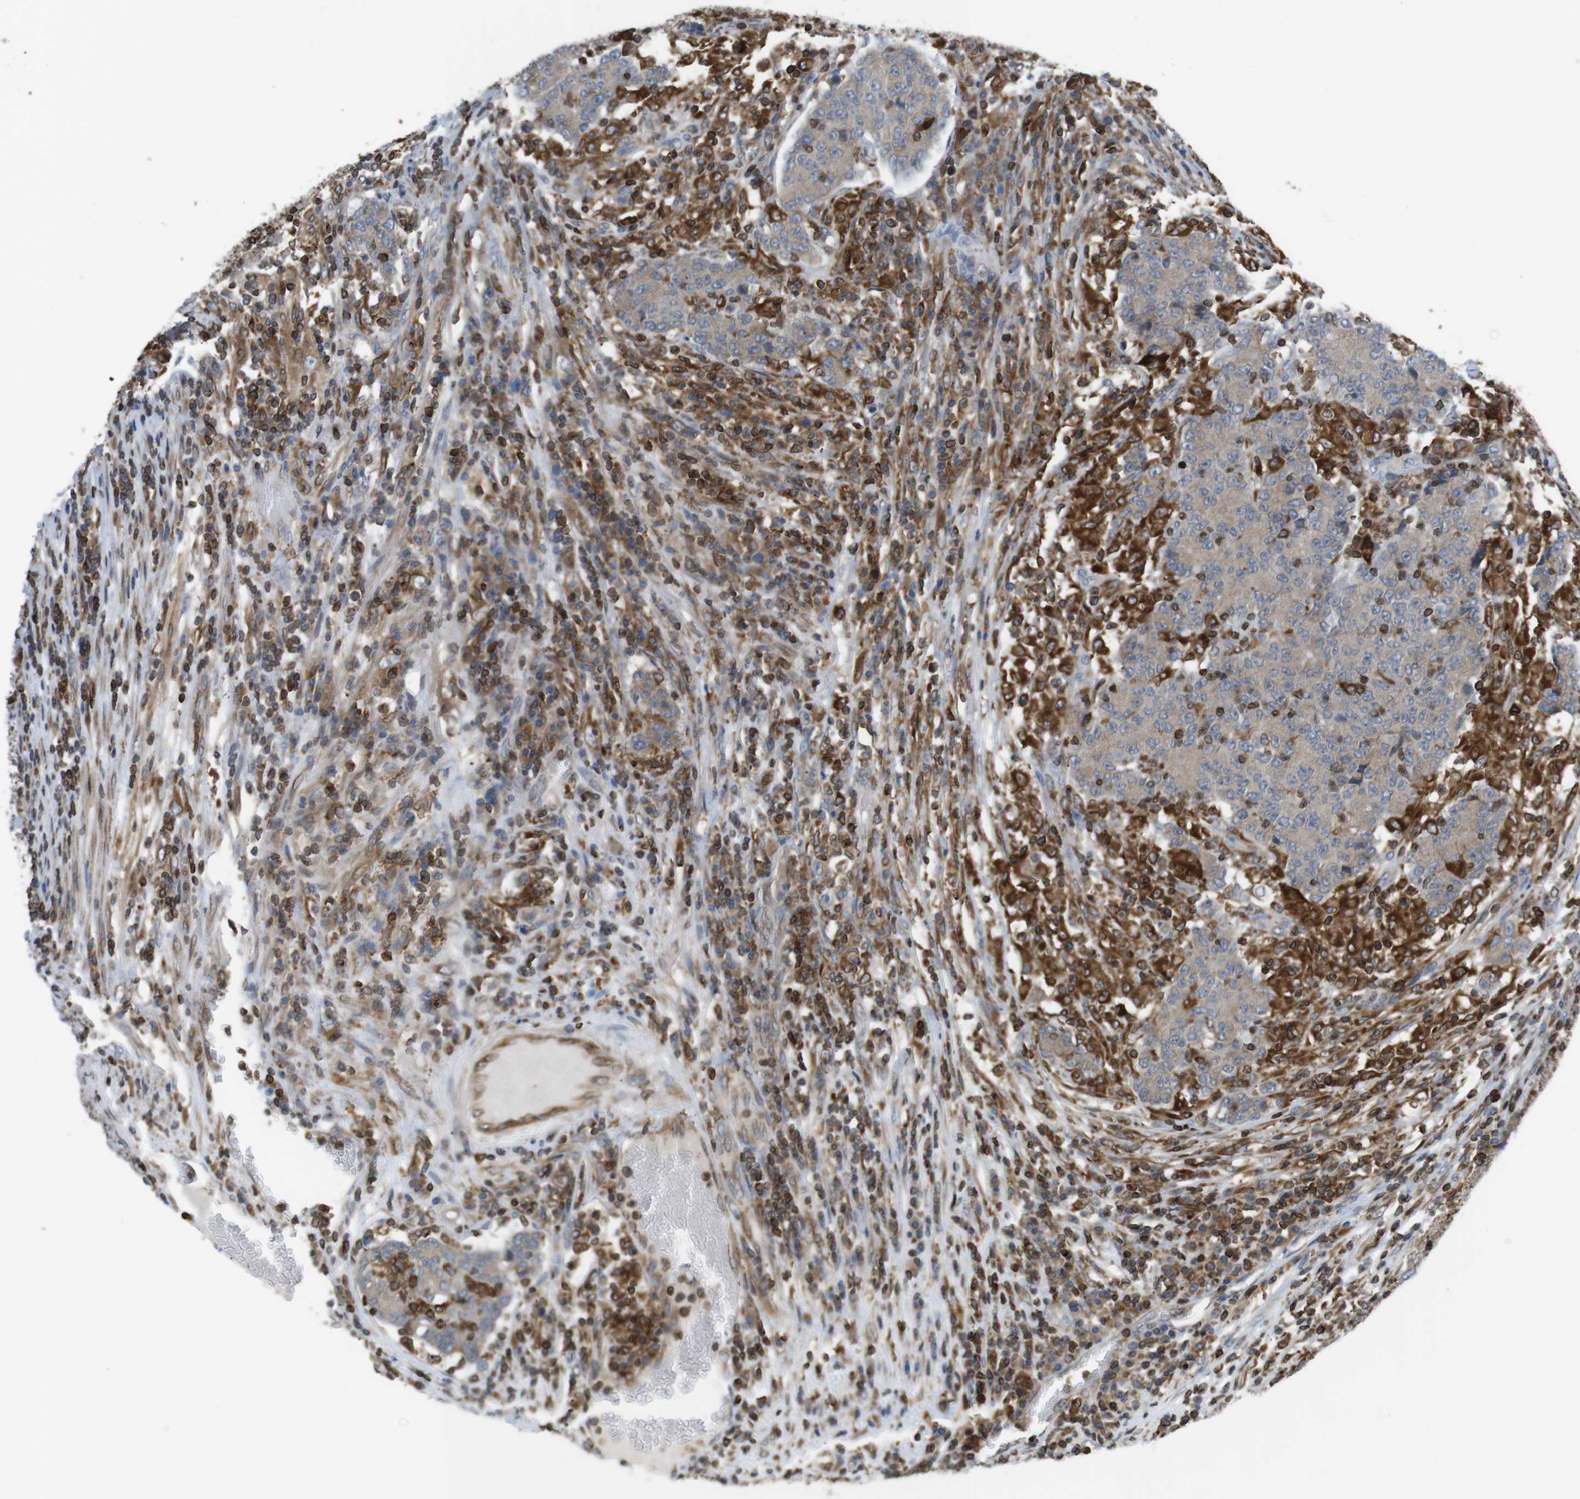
{"staining": {"intensity": "moderate", "quantity": ">75%", "location": "cytoplasmic/membranous"}, "tissue": "colorectal cancer", "cell_type": "Tumor cells", "image_type": "cancer", "snomed": [{"axis": "morphology", "description": "Normal tissue, NOS"}, {"axis": "morphology", "description": "Adenocarcinoma, NOS"}, {"axis": "topography", "description": "Colon"}], "caption": "Immunohistochemistry (IHC) of human colorectal cancer shows medium levels of moderate cytoplasmic/membranous staining in about >75% of tumor cells.", "gene": "ARL6IP5", "patient": {"sex": "female", "age": 75}}